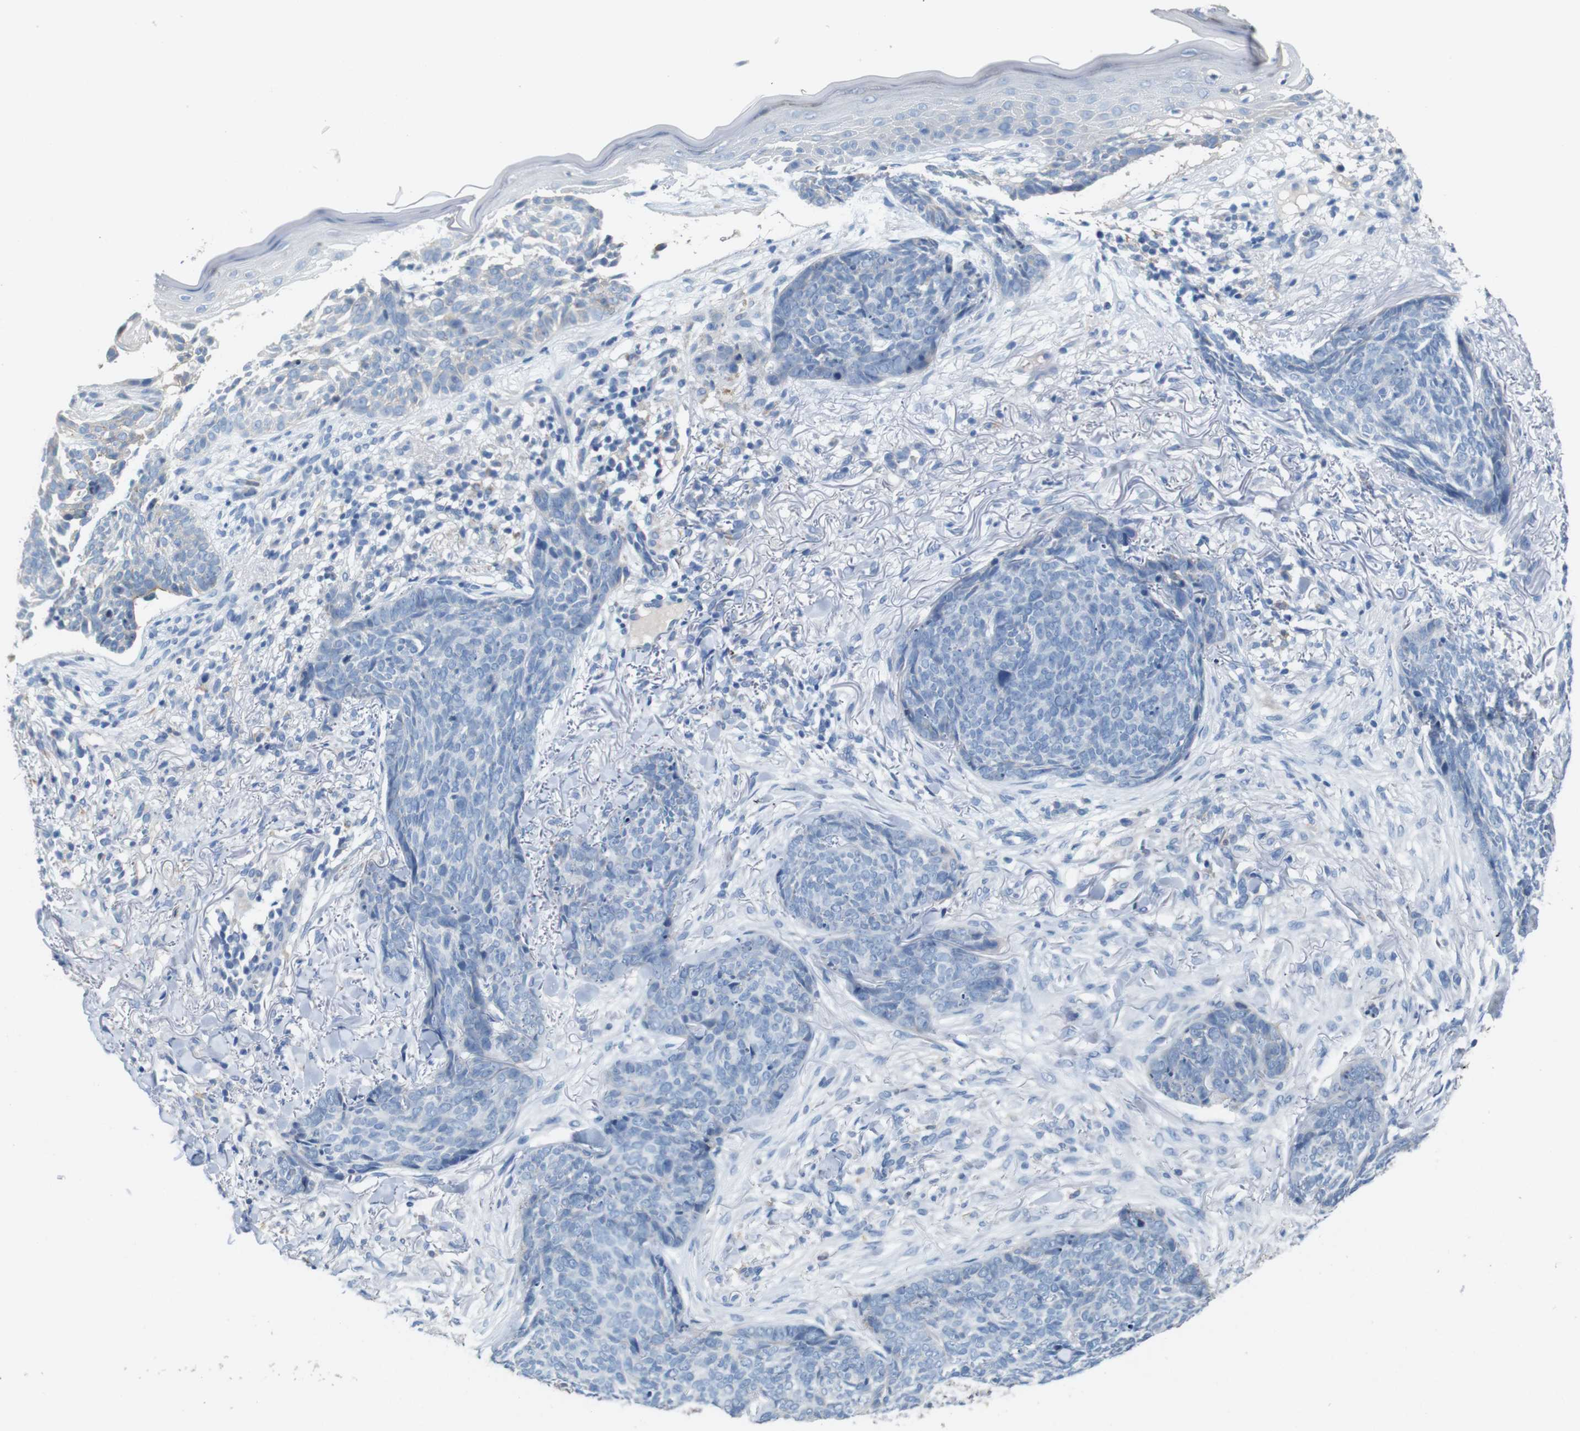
{"staining": {"intensity": "negative", "quantity": "none", "location": "none"}, "tissue": "skin cancer", "cell_type": "Tumor cells", "image_type": "cancer", "snomed": [{"axis": "morphology", "description": "Basal cell carcinoma"}, {"axis": "topography", "description": "Skin"}], "caption": "IHC image of neoplastic tissue: skin basal cell carcinoma stained with DAB demonstrates no significant protein positivity in tumor cells. The staining is performed using DAB (3,3'-diaminobenzidine) brown chromogen with nuclei counter-stained in using hematoxylin.", "gene": "IGSF8", "patient": {"sex": "female", "age": 70}}